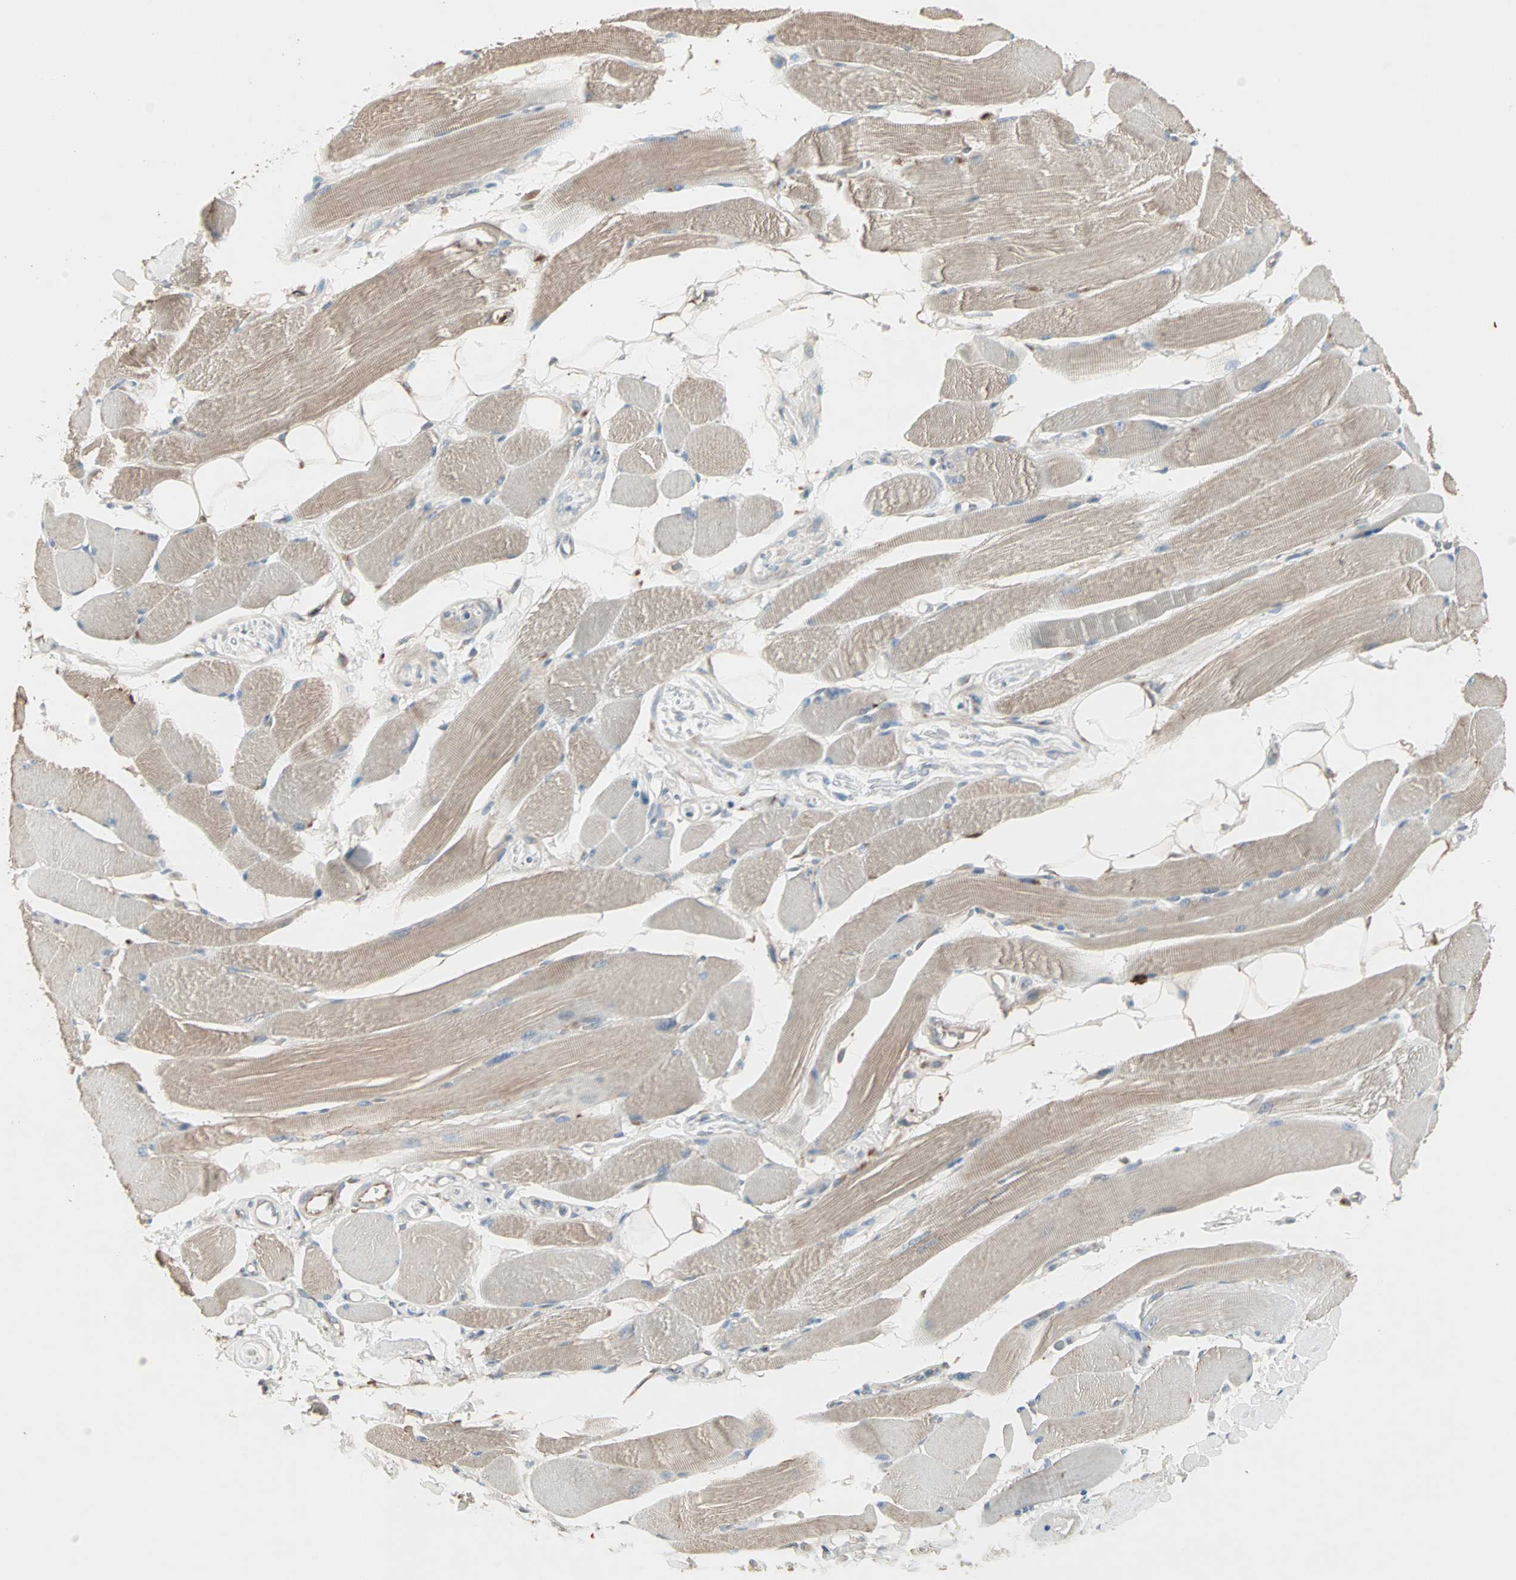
{"staining": {"intensity": "weak", "quantity": ">75%", "location": "cytoplasmic/membranous"}, "tissue": "skeletal muscle", "cell_type": "Myocytes", "image_type": "normal", "snomed": [{"axis": "morphology", "description": "Normal tissue, NOS"}, {"axis": "topography", "description": "Skeletal muscle"}, {"axis": "topography", "description": "Peripheral nerve tissue"}], "caption": "Immunohistochemistry (IHC) photomicrograph of unremarkable skeletal muscle stained for a protein (brown), which displays low levels of weak cytoplasmic/membranous staining in approximately >75% of myocytes.", "gene": "JMJD7", "patient": {"sex": "female", "age": 84}}